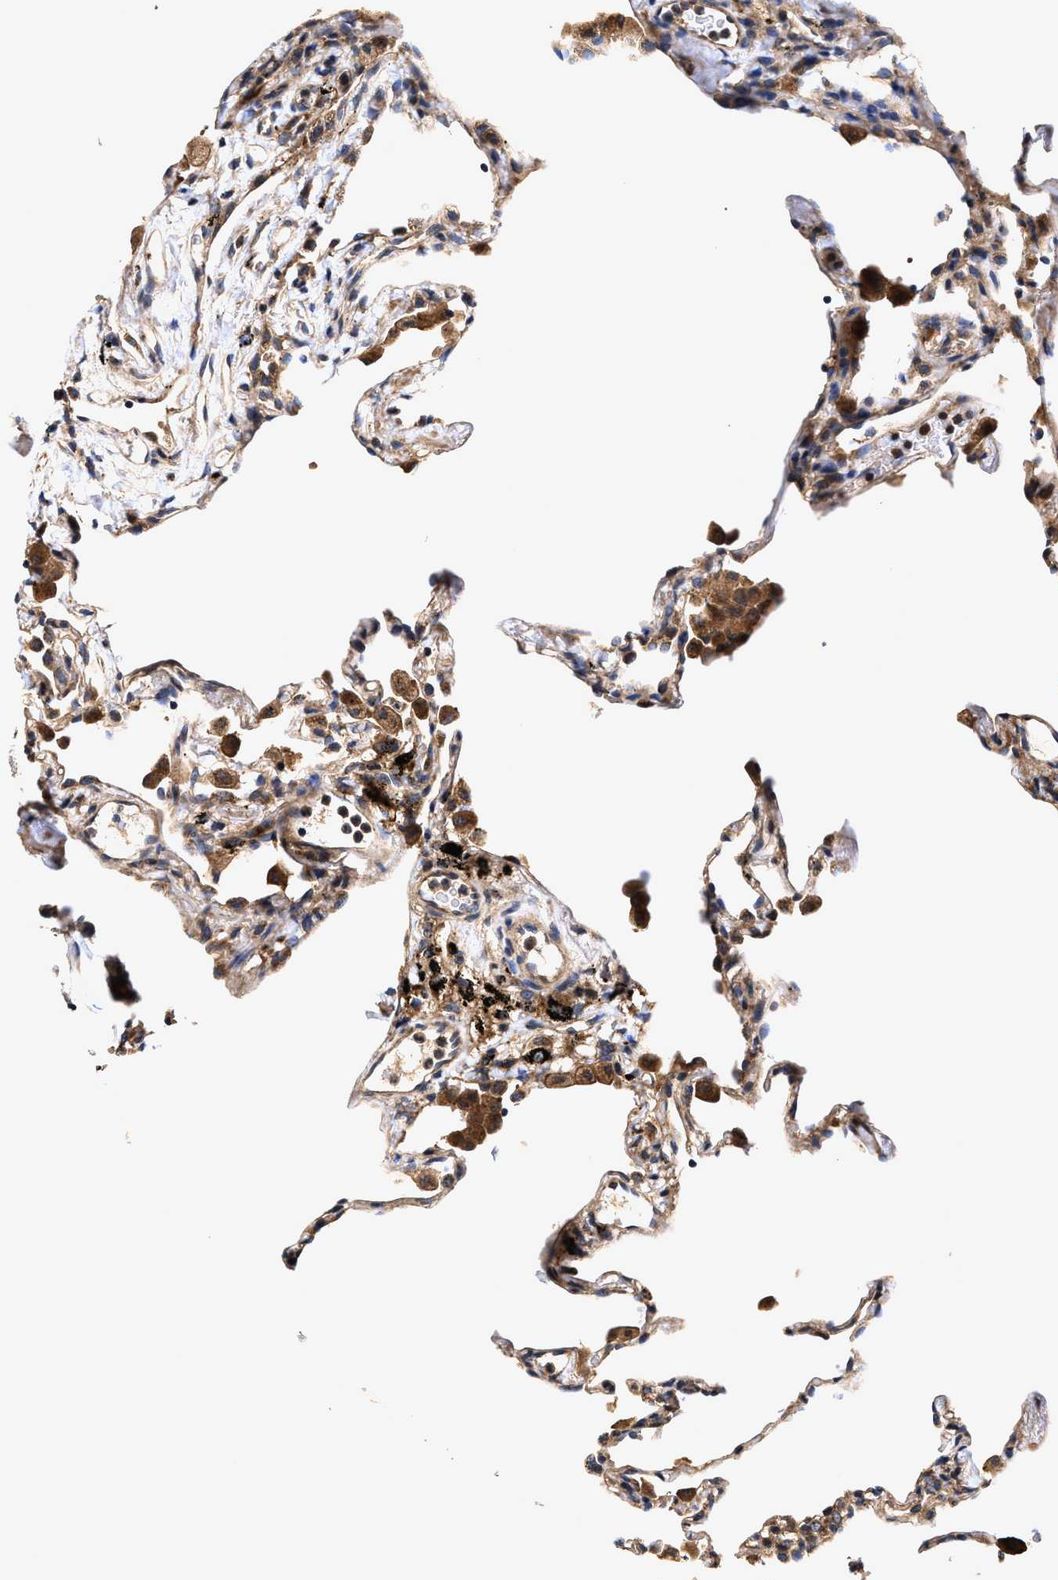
{"staining": {"intensity": "moderate", "quantity": "<25%", "location": "cytoplasmic/membranous"}, "tissue": "lung", "cell_type": "Alveolar cells", "image_type": "normal", "snomed": [{"axis": "morphology", "description": "Normal tissue, NOS"}, {"axis": "topography", "description": "Lung"}], "caption": "Protein analysis of unremarkable lung displays moderate cytoplasmic/membranous staining in approximately <25% of alveolar cells. The staining was performed using DAB (3,3'-diaminobenzidine) to visualize the protein expression in brown, while the nuclei were stained in blue with hematoxylin (Magnification: 20x).", "gene": "EFNA4", "patient": {"sex": "male", "age": 59}}